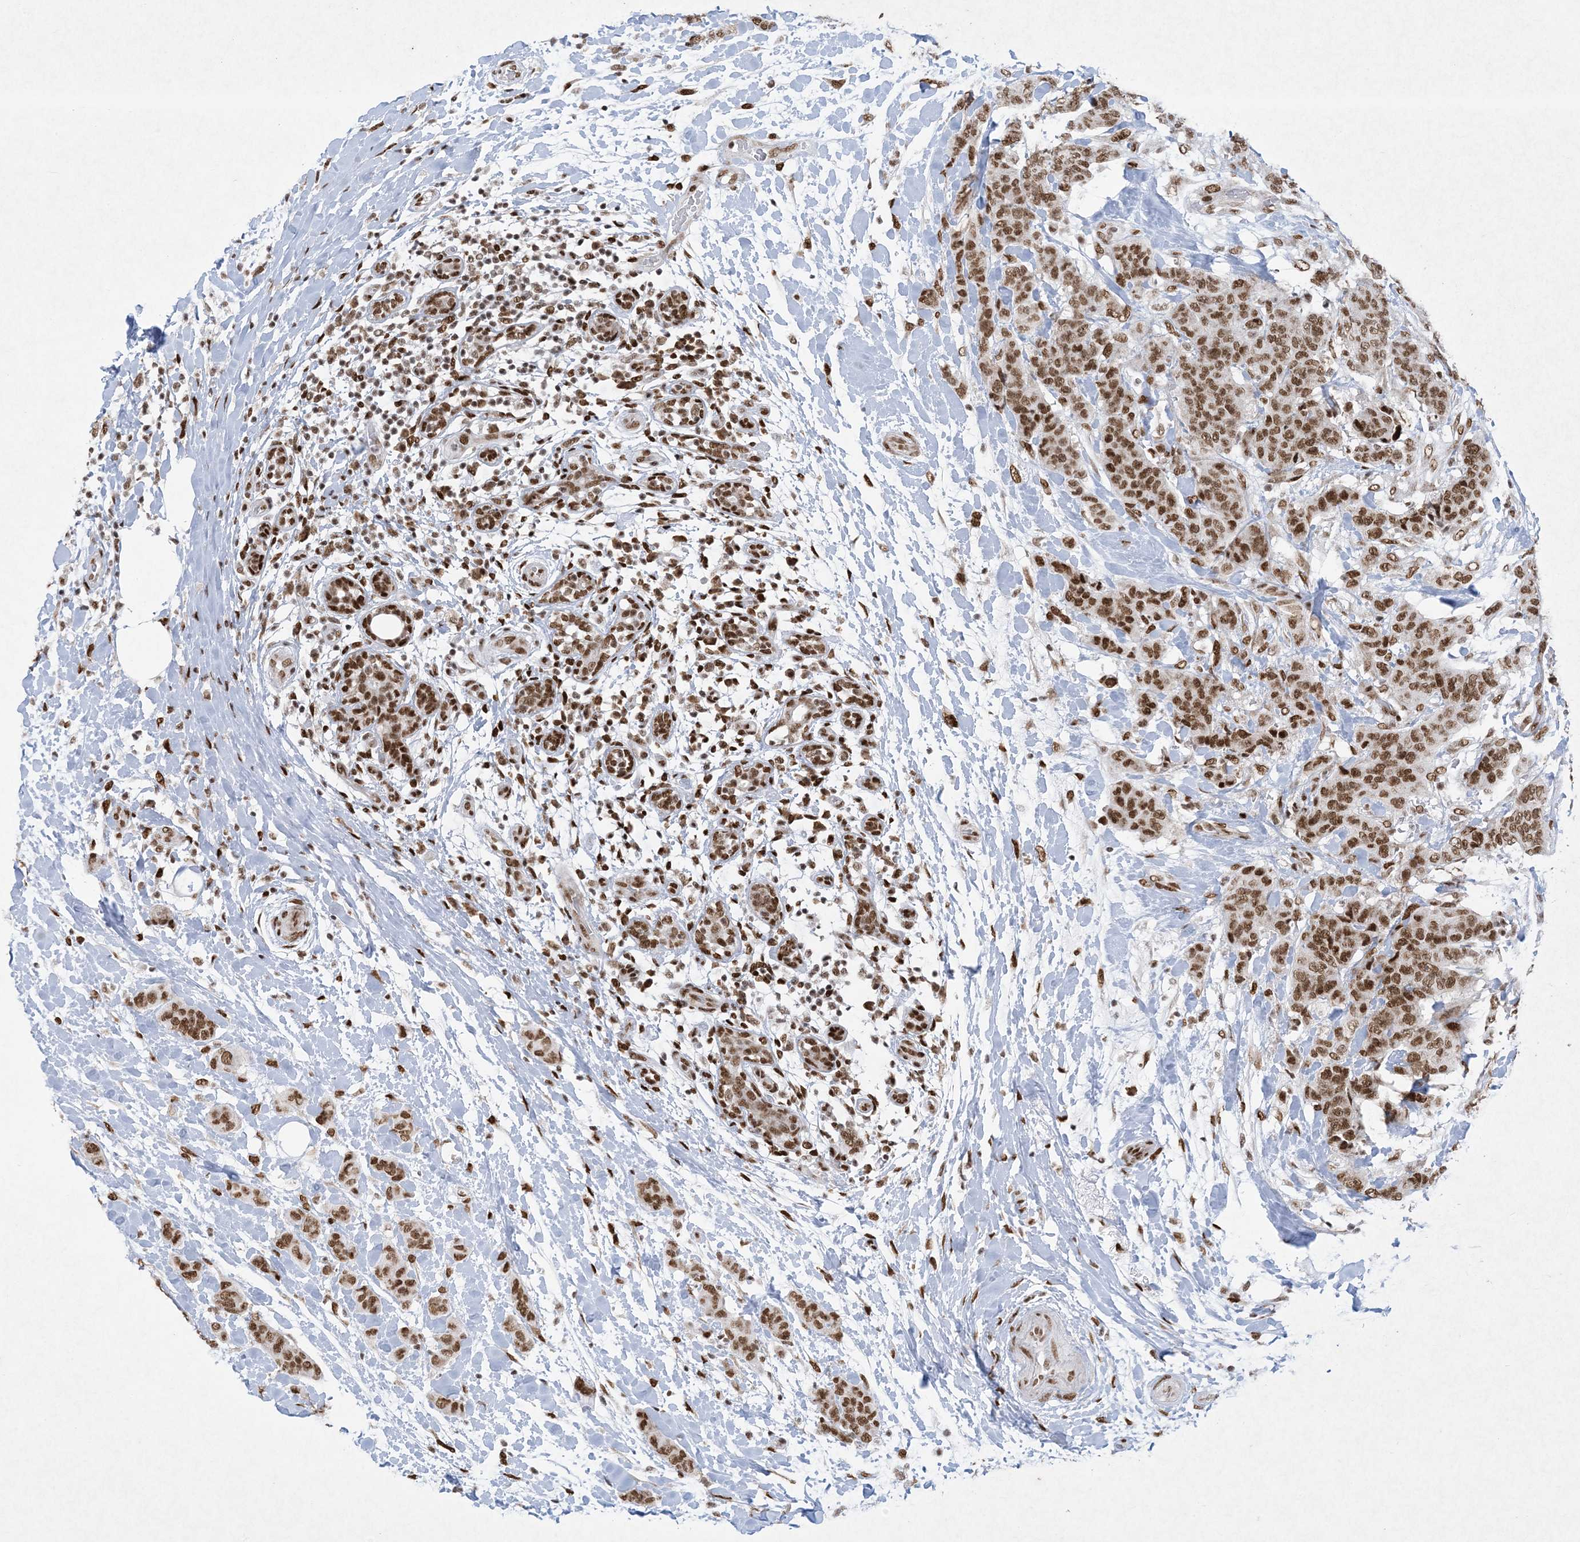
{"staining": {"intensity": "moderate", "quantity": ">75%", "location": "nuclear"}, "tissue": "breast cancer", "cell_type": "Tumor cells", "image_type": "cancer", "snomed": [{"axis": "morphology", "description": "Normal tissue, NOS"}, {"axis": "morphology", "description": "Duct carcinoma"}, {"axis": "topography", "description": "Breast"}], "caption": "Immunohistochemical staining of breast invasive ductal carcinoma demonstrates medium levels of moderate nuclear protein staining in approximately >75% of tumor cells. (Brightfield microscopy of DAB IHC at high magnification).", "gene": "PKNOX2", "patient": {"sex": "female", "age": 40}}